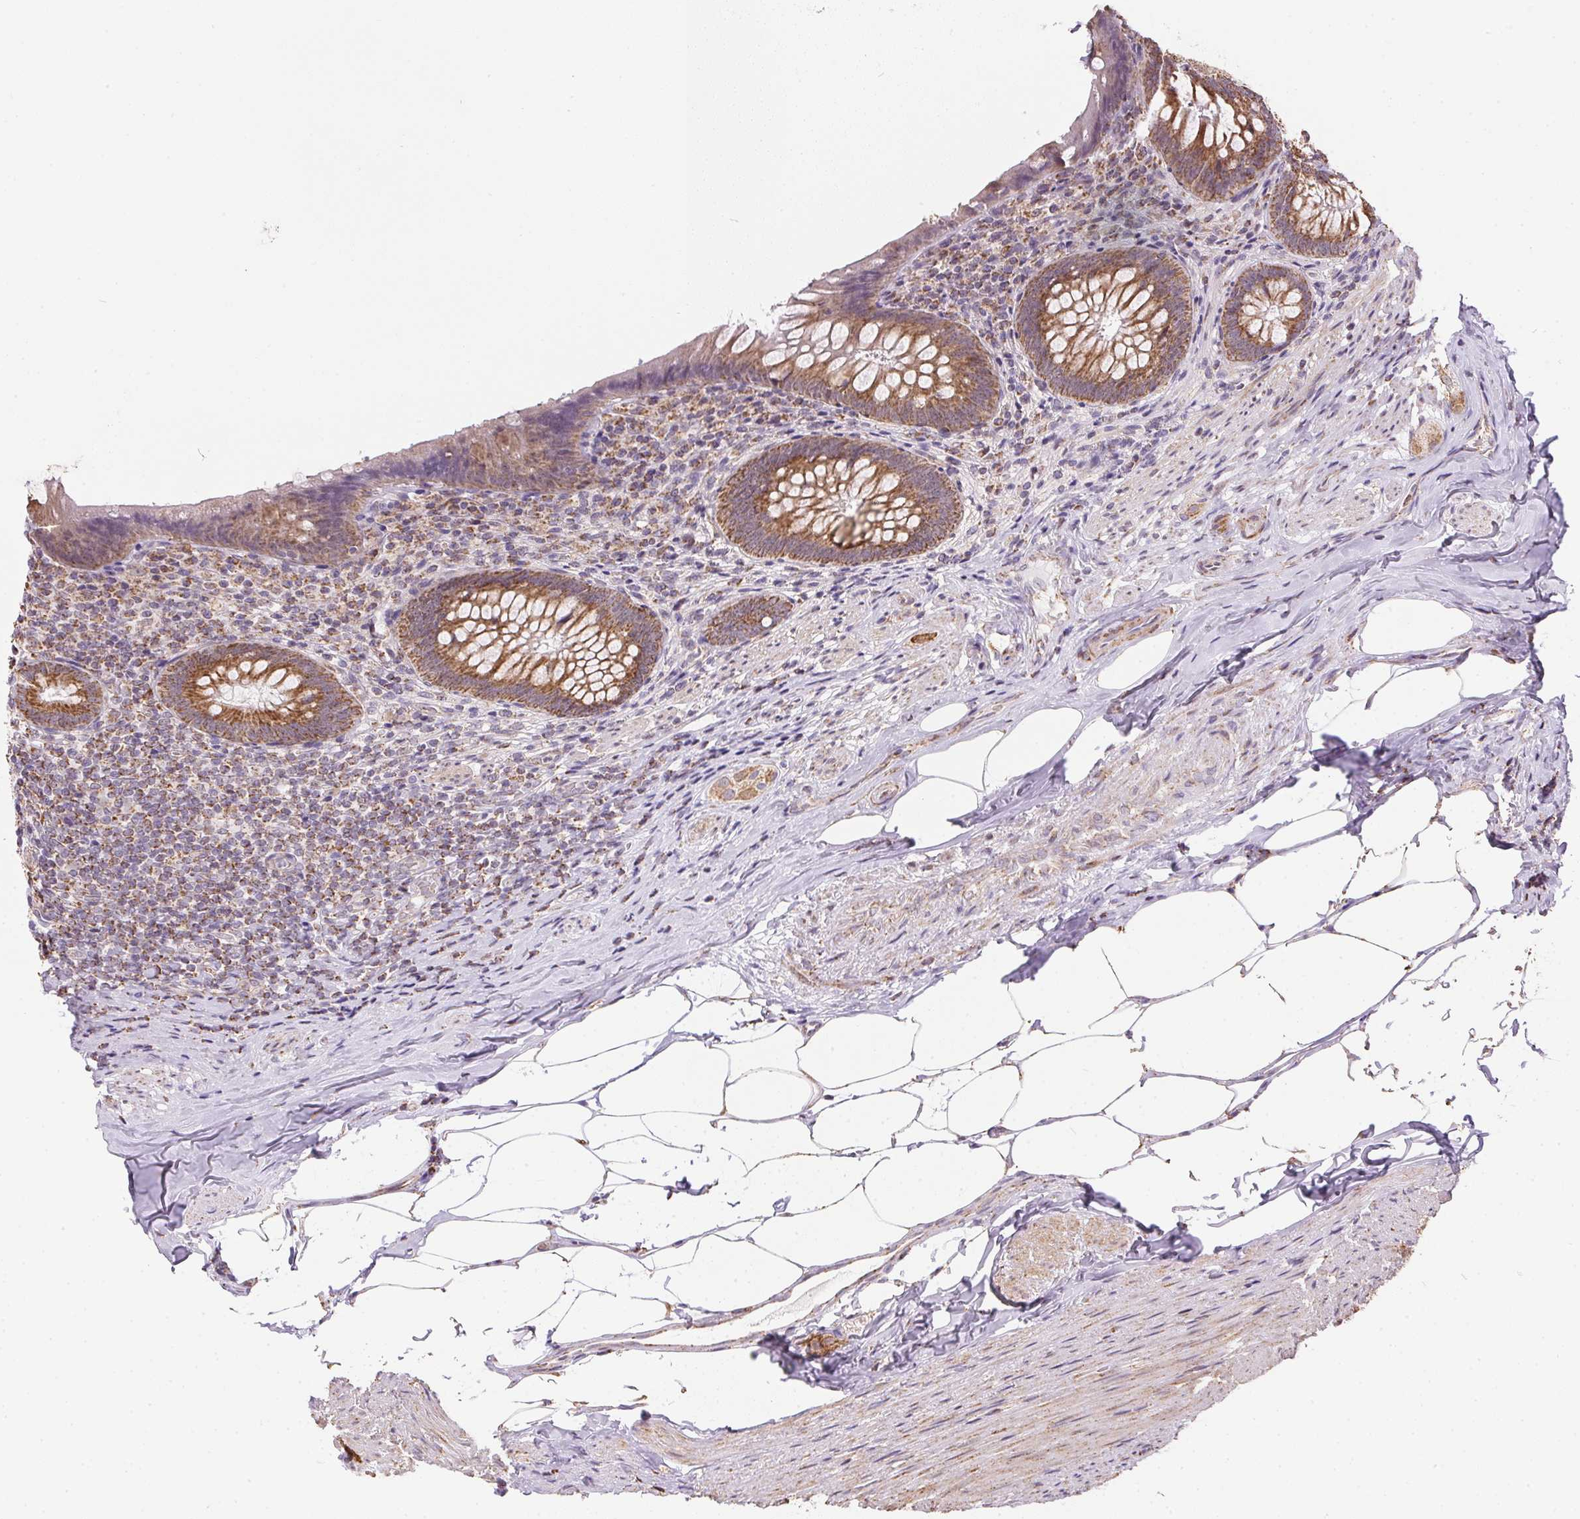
{"staining": {"intensity": "strong", "quantity": ">75%", "location": "cytoplasmic/membranous"}, "tissue": "appendix", "cell_type": "Glandular cells", "image_type": "normal", "snomed": [{"axis": "morphology", "description": "Normal tissue, NOS"}, {"axis": "topography", "description": "Appendix"}], "caption": "Brown immunohistochemical staining in benign appendix reveals strong cytoplasmic/membranous positivity in approximately >75% of glandular cells.", "gene": "MAPK11", "patient": {"sex": "male", "age": 47}}